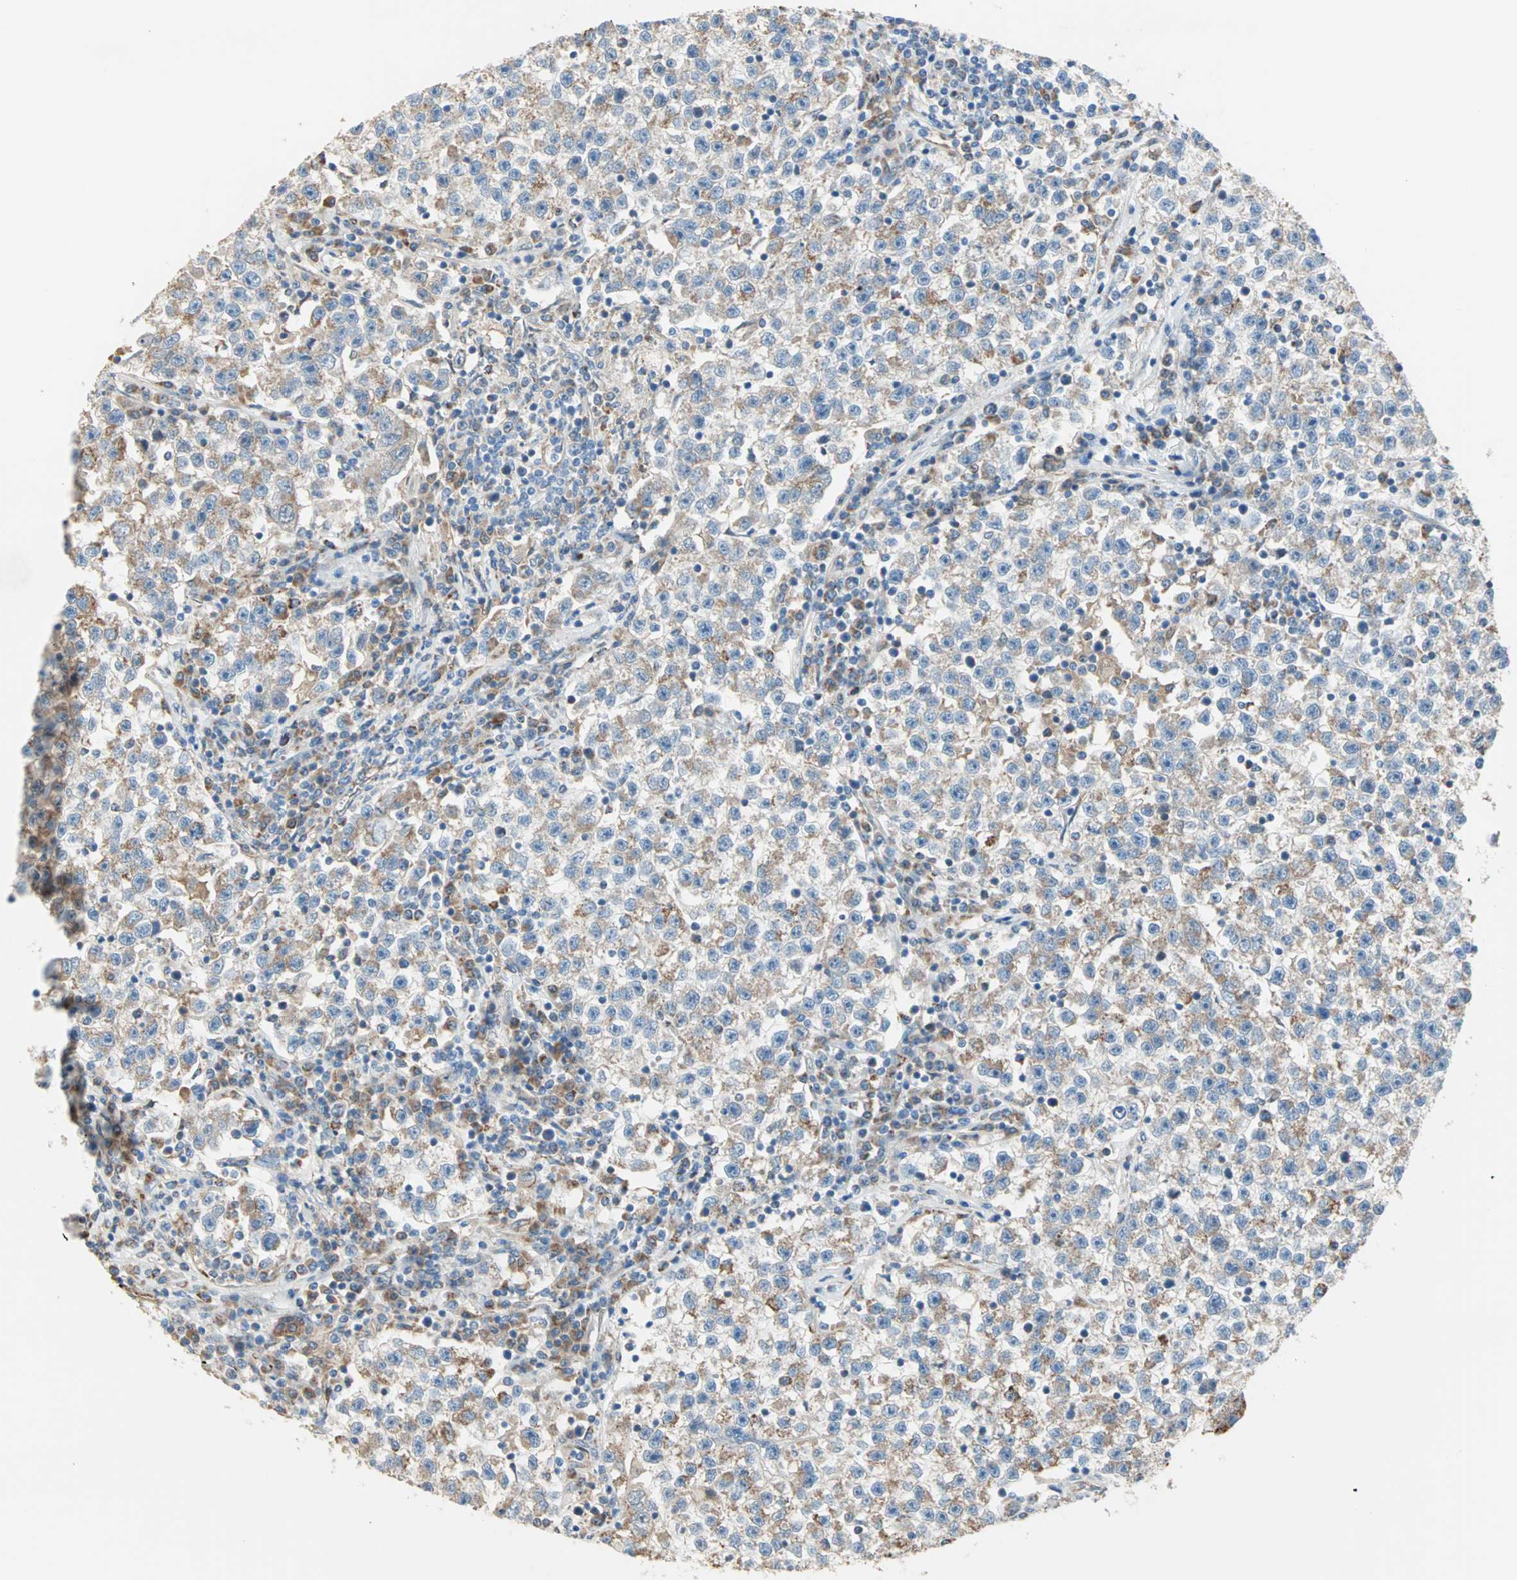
{"staining": {"intensity": "moderate", "quantity": ">75%", "location": "cytoplasmic/membranous"}, "tissue": "testis cancer", "cell_type": "Tumor cells", "image_type": "cancer", "snomed": [{"axis": "morphology", "description": "Seminoma, NOS"}, {"axis": "topography", "description": "Testis"}], "caption": "Seminoma (testis) was stained to show a protein in brown. There is medium levels of moderate cytoplasmic/membranous staining in about >75% of tumor cells. Ihc stains the protein in brown and the nuclei are stained blue.", "gene": "TST", "patient": {"sex": "male", "age": 22}}